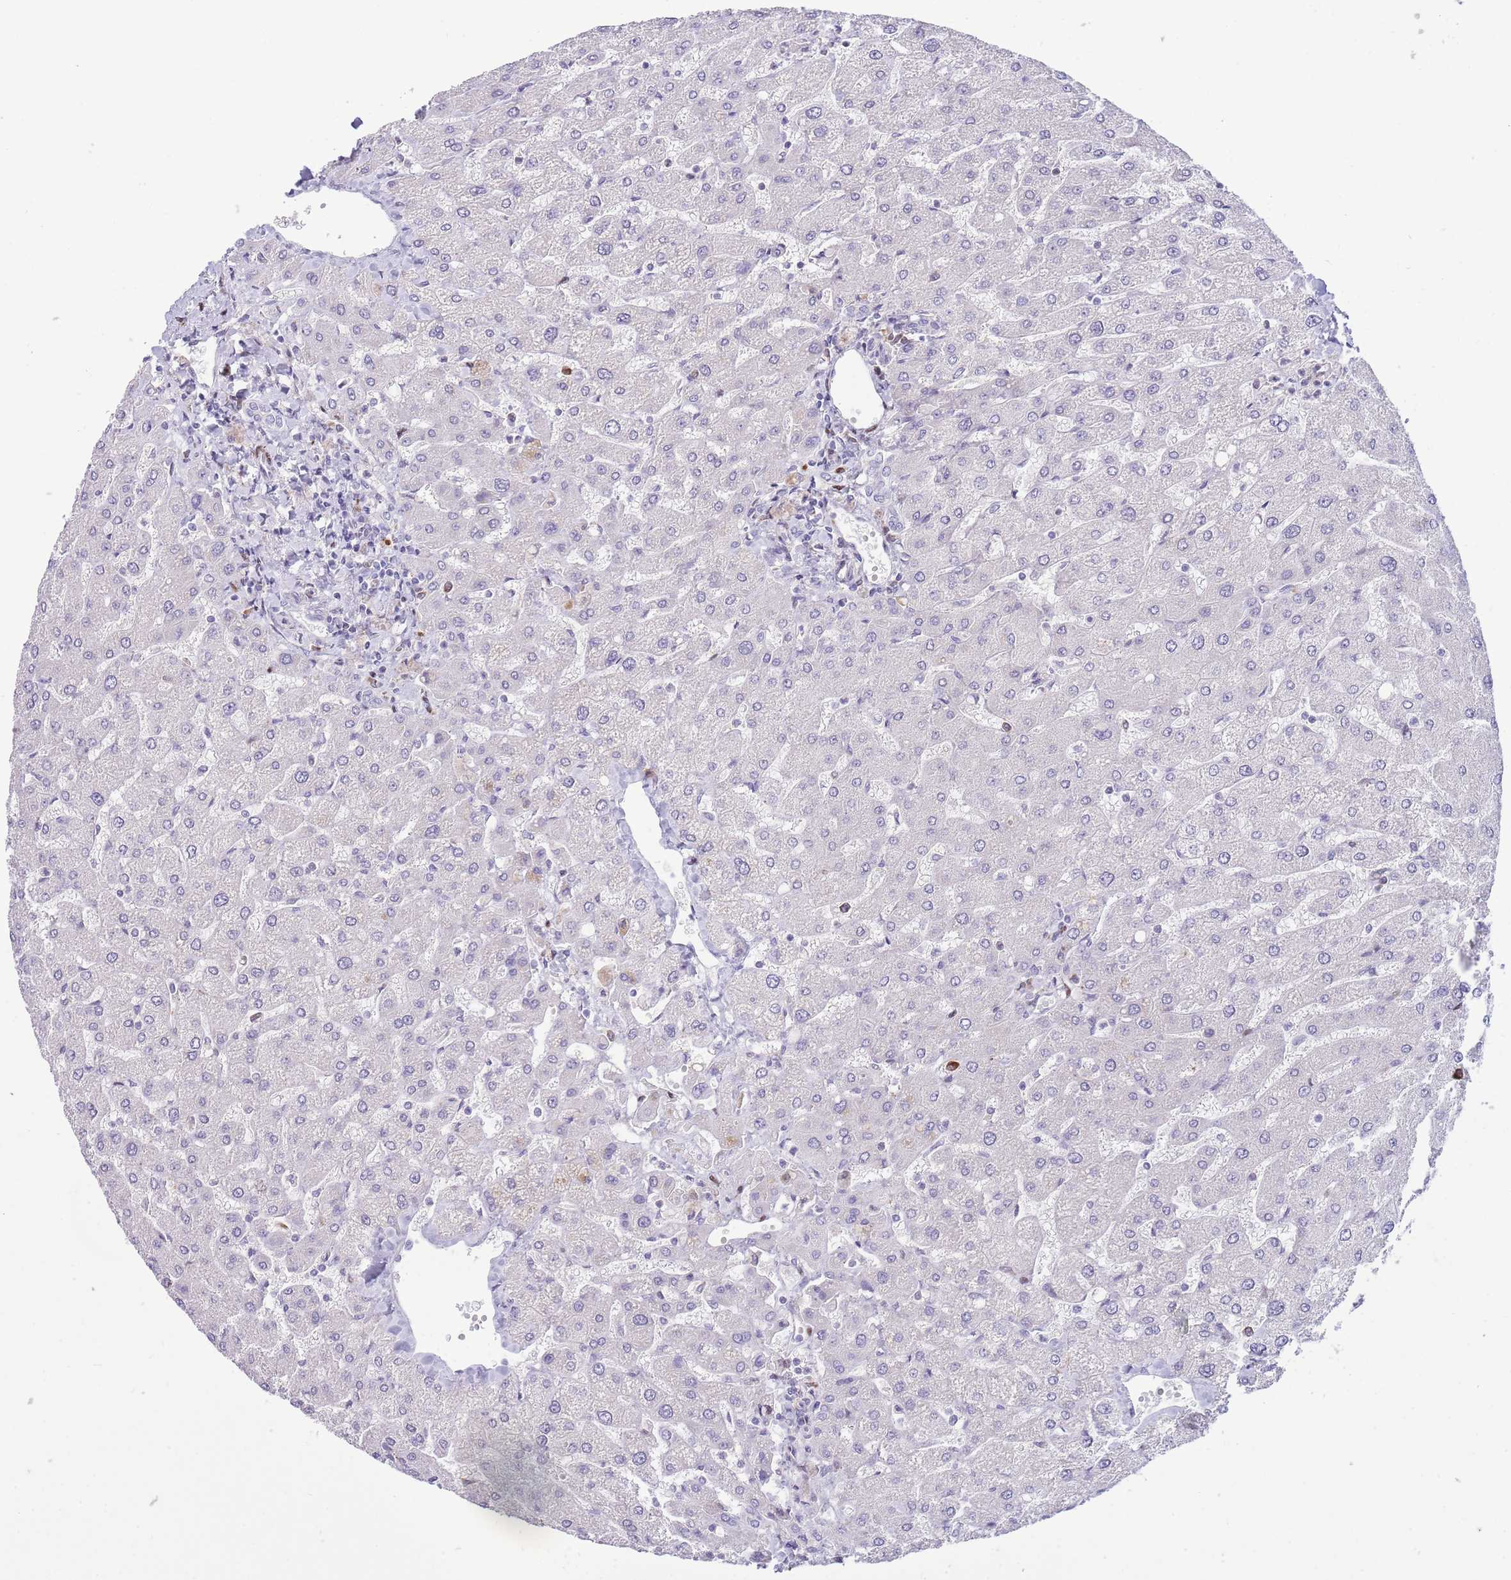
{"staining": {"intensity": "negative", "quantity": "none", "location": "none"}, "tissue": "liver", "cell_type": "Cholangiocytes", "image_type": "normal", "snomed": [{"axis": "morphology", "description": "Normal tissue, NOS"}, {"axis": "topography", "description": "Liver"}], "caption": "Normal liver was stained to show a protein in brown. There is no significant positivity in cholangiocytes. (Stains: DAB (3,3'-diaminobenzidine) IHC with hematoxylin counter stain, Microscopy: brightfield microscopy at high magnification).", "gene": "ANO8", "patient": {"sex": "male", "age": 55}}